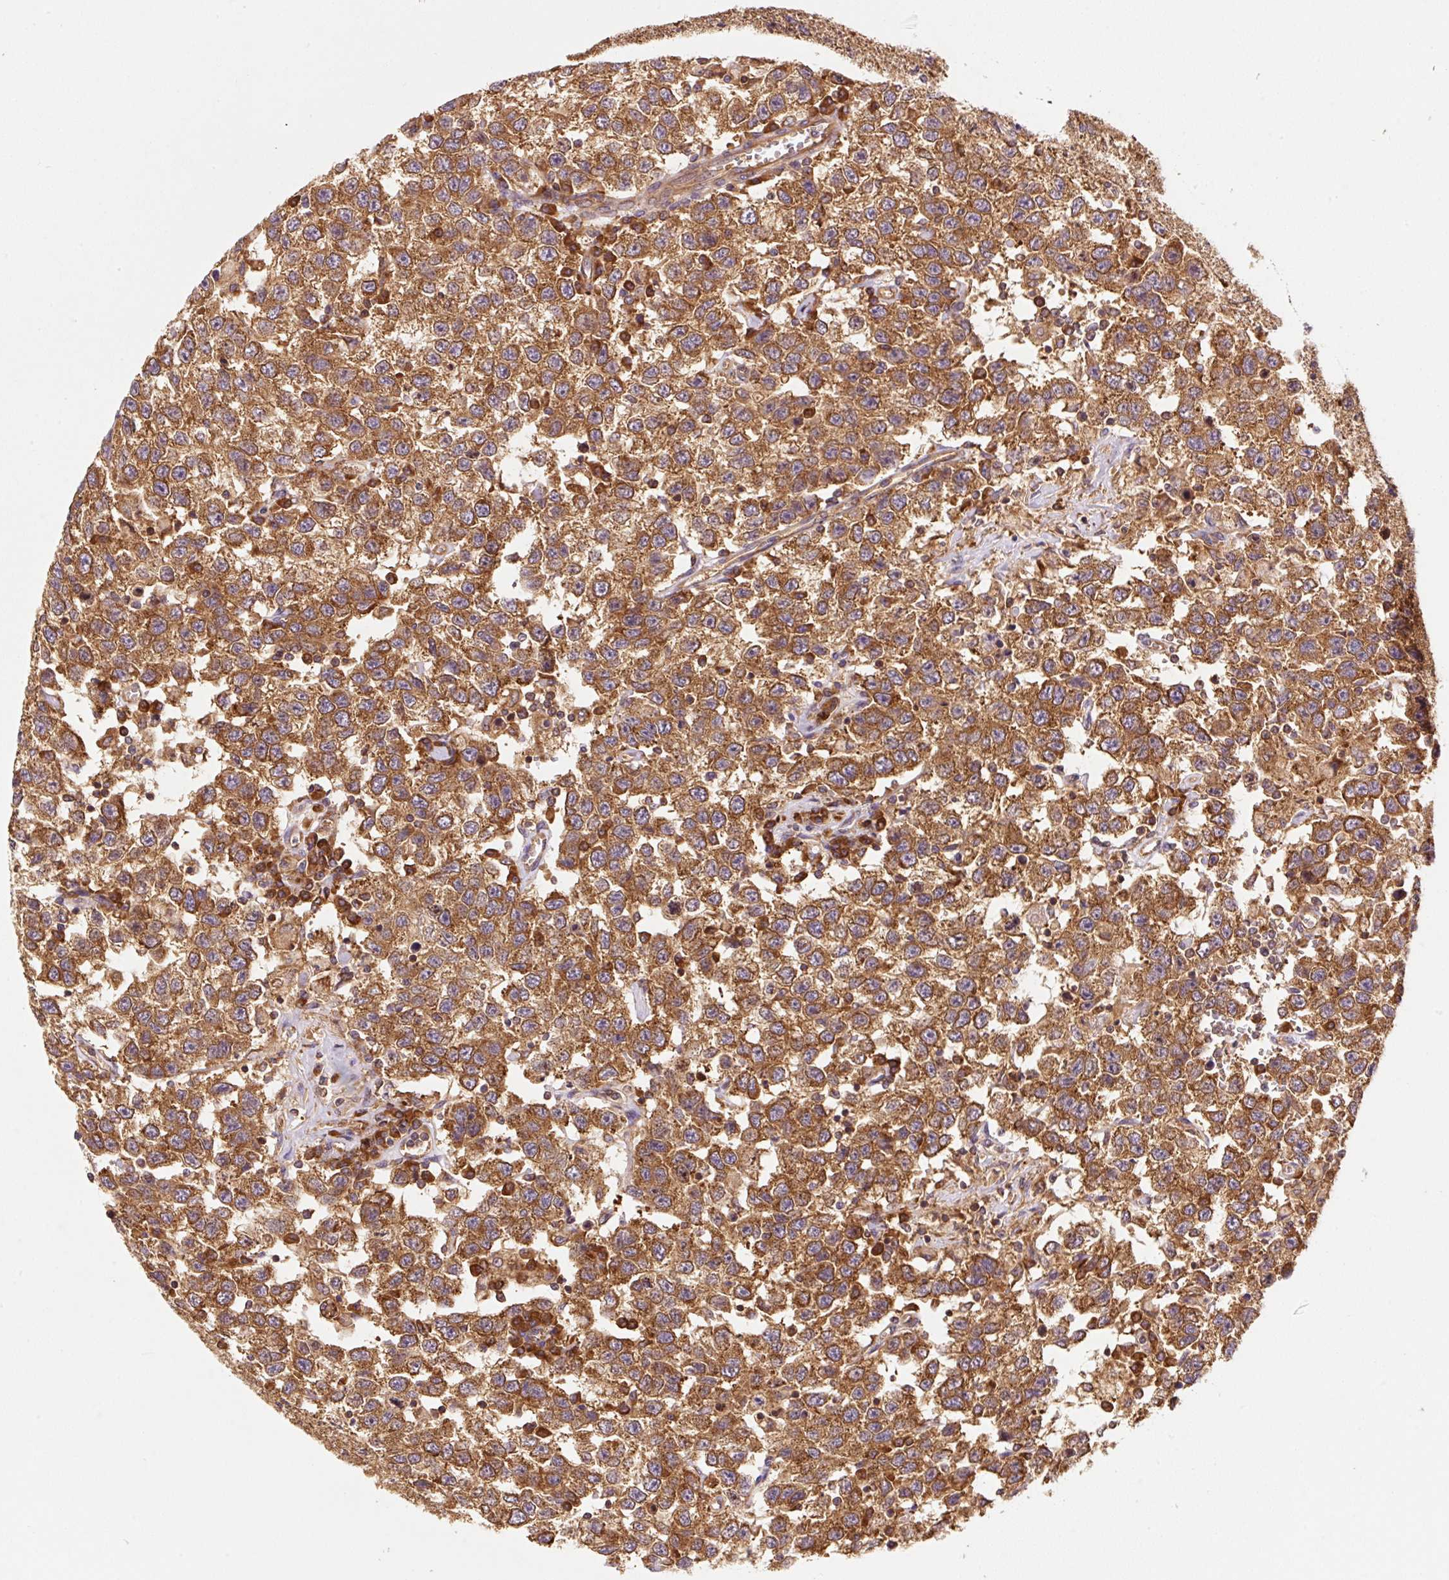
{"staining": {"intensity": "strong", "quantity": ">75%", "location": "cytoplasmic/membranous"}, "tissue": "testis cancer", "cell_type": "Tumor cells", "image_type": "cancer", "snomed": [{"axis": "morphology", "description": "Seminoma, NOS"}, {"axis": "topography", "description": "Testis"}], "caption": "Approximately >75% of tumor cells in testis cancer (seminoma) reveal strong cytoplasmic/membranous protein staining as visualized by brown immunohistochemical staining.", "gene": "EIF2S2", "patient": {"sex": "male", "age": 41}}